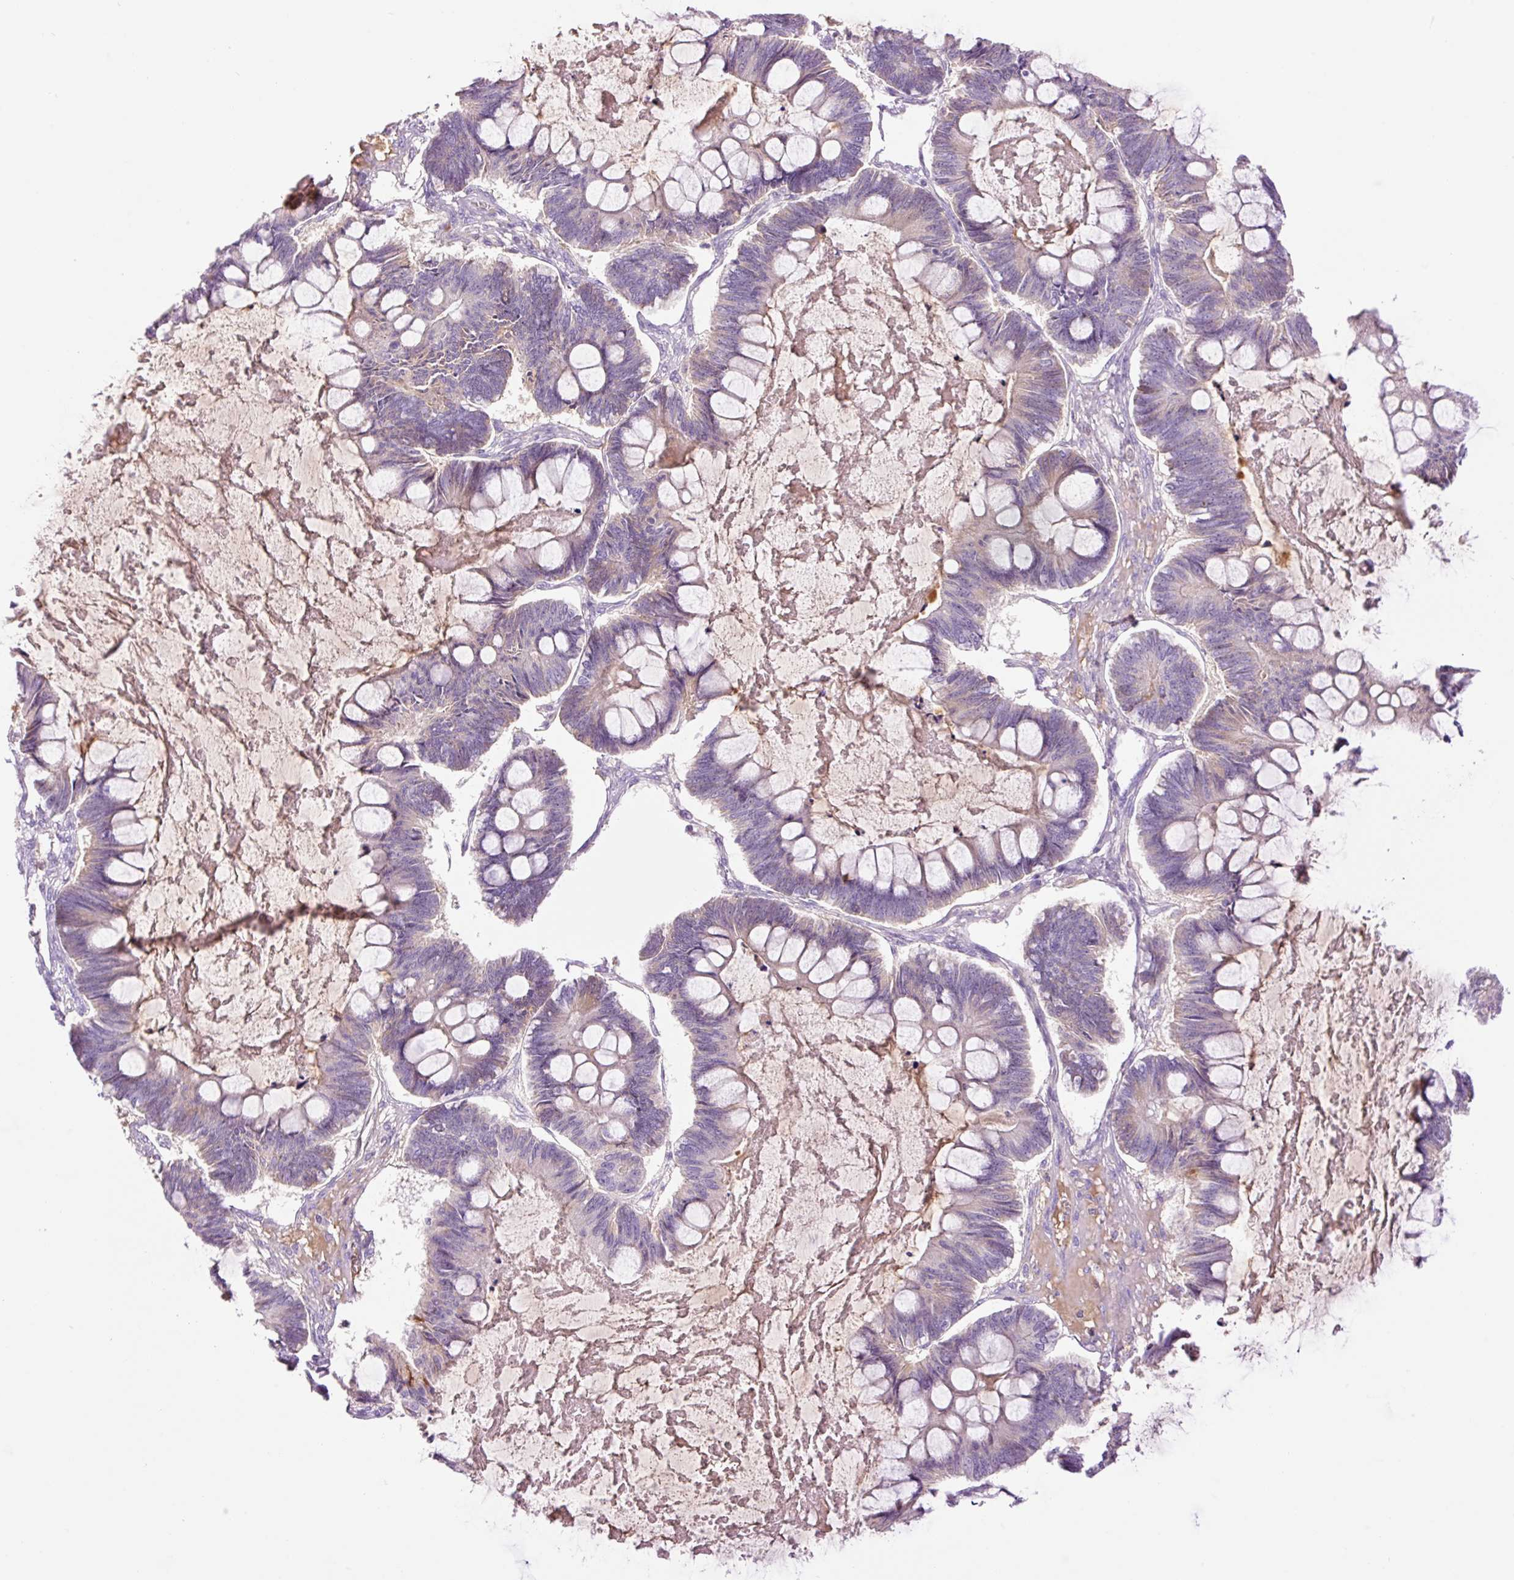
{"staining": {"intensity": "weak", "quantity": "<25%", "location": "cytoplasmic/membranous"}, "tissue": "ovarian cancer", "cell_type": "Tumor cells", "image_type": "cancer", "snomed": [{"axis": "morphology", "description": "Cystadenocarcinoma, mucinous, NOS"}, {"axis": "topography", "description": "Ovary"}], "caption": "The immunohistochemistry (IHC) photomicrograph has no significant expression in tumor cells of mucinous cystadenocarcinoma (ovarian) tissue.", "gene": "DPPA4", "patient": {"sex": "female", "age": 61}}